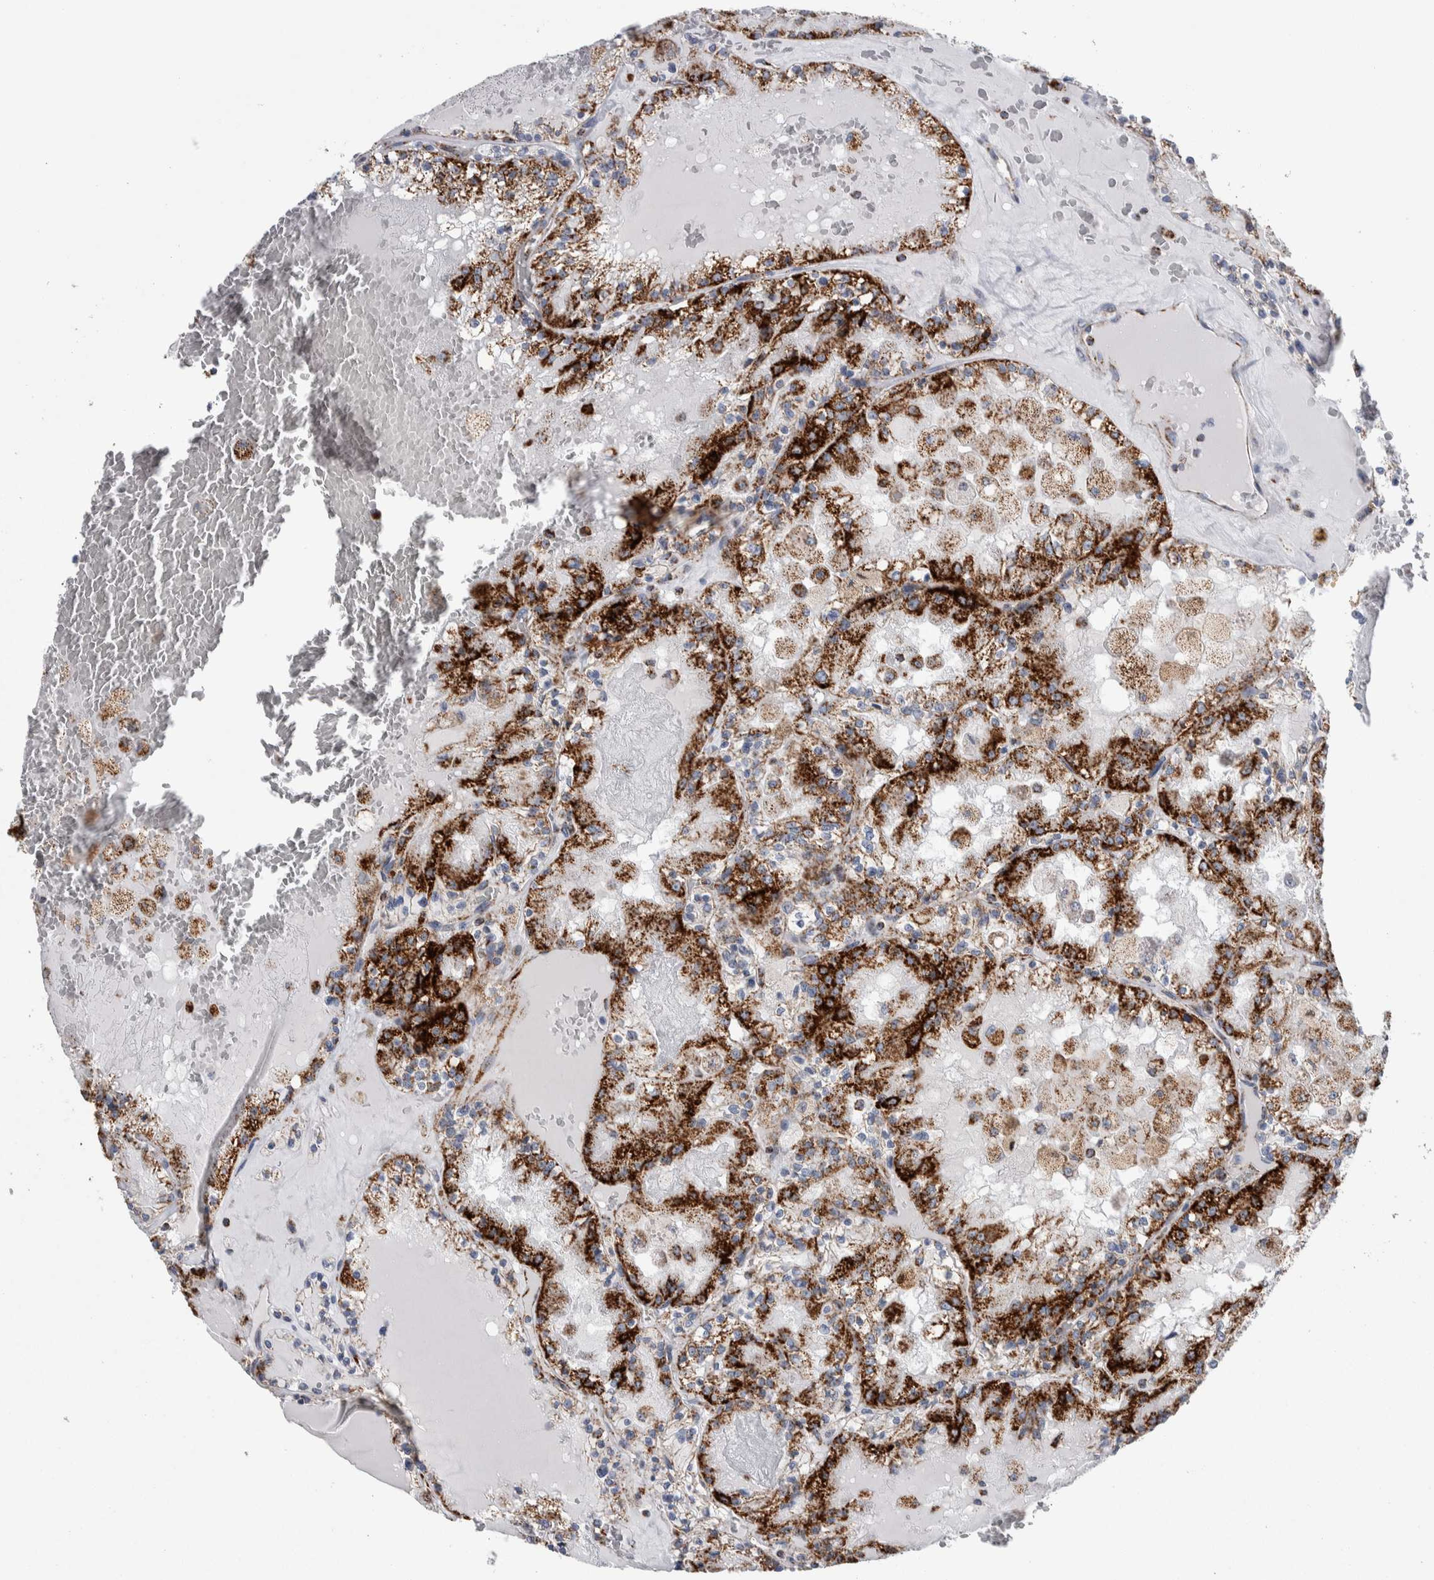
{"staining": {"intensity": "strong", "quantity": ">75%", "location": "cytoplasmic/membranous"}, "tissue": "renal cancer", "cell_type": "Tumor cells", "image_type": "cancer", "snomed": [{"axis": "morphology", "description": "Adenocarcinoma, NOS"}, {"axis": "topography", "description": "Kidney"}], "caption": "Tumor cells demonstrate high levels of strong cytoplasmic/membranous positivity in about >75% of cells in human adenocarcinoma (renal).", "gene": "ETFA", "patient": {"sex": "female", "age": 56}}